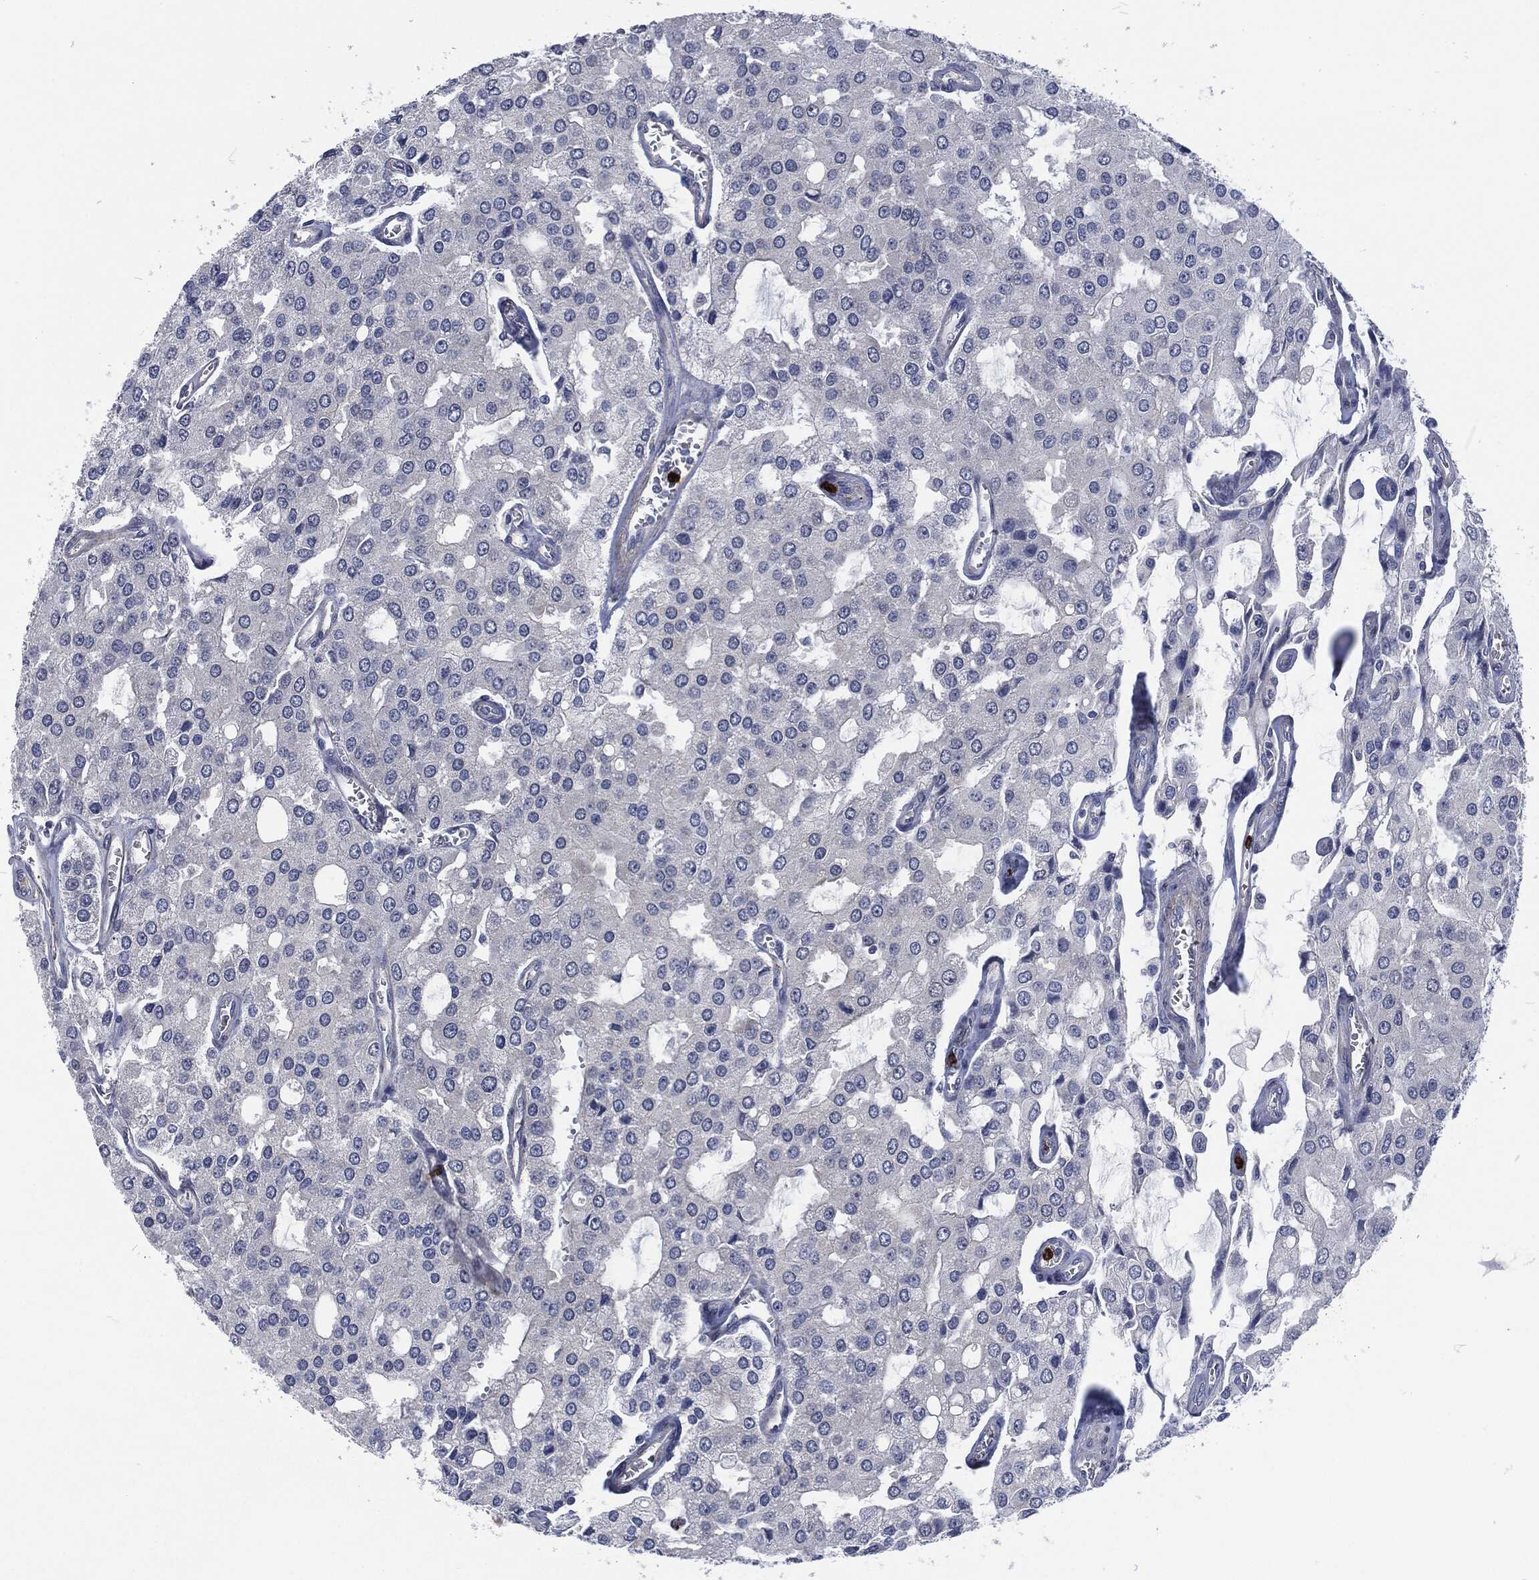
{"staining": {"intensity": "negative", "quantity": "none", "location": "none"}, "tissue": "prostate cancer", "cell_type": "Tumor cells", "image_type": "cancer", "snomed": [{"axis": "morphology", "description": "Adenocarcinoma, NOS"}, {"axis": "topography", "description": "Prostate and seminal vesicle, NOS"}, {"axis": "topography", "description": "Prostate"}], "caption": "Human prostate adenocarcinoma stained for a protein using immunohistochemistry shows no staining in tumor cells.", "gene": "MPO", "patient": {"sex": "male", "age": 67}}